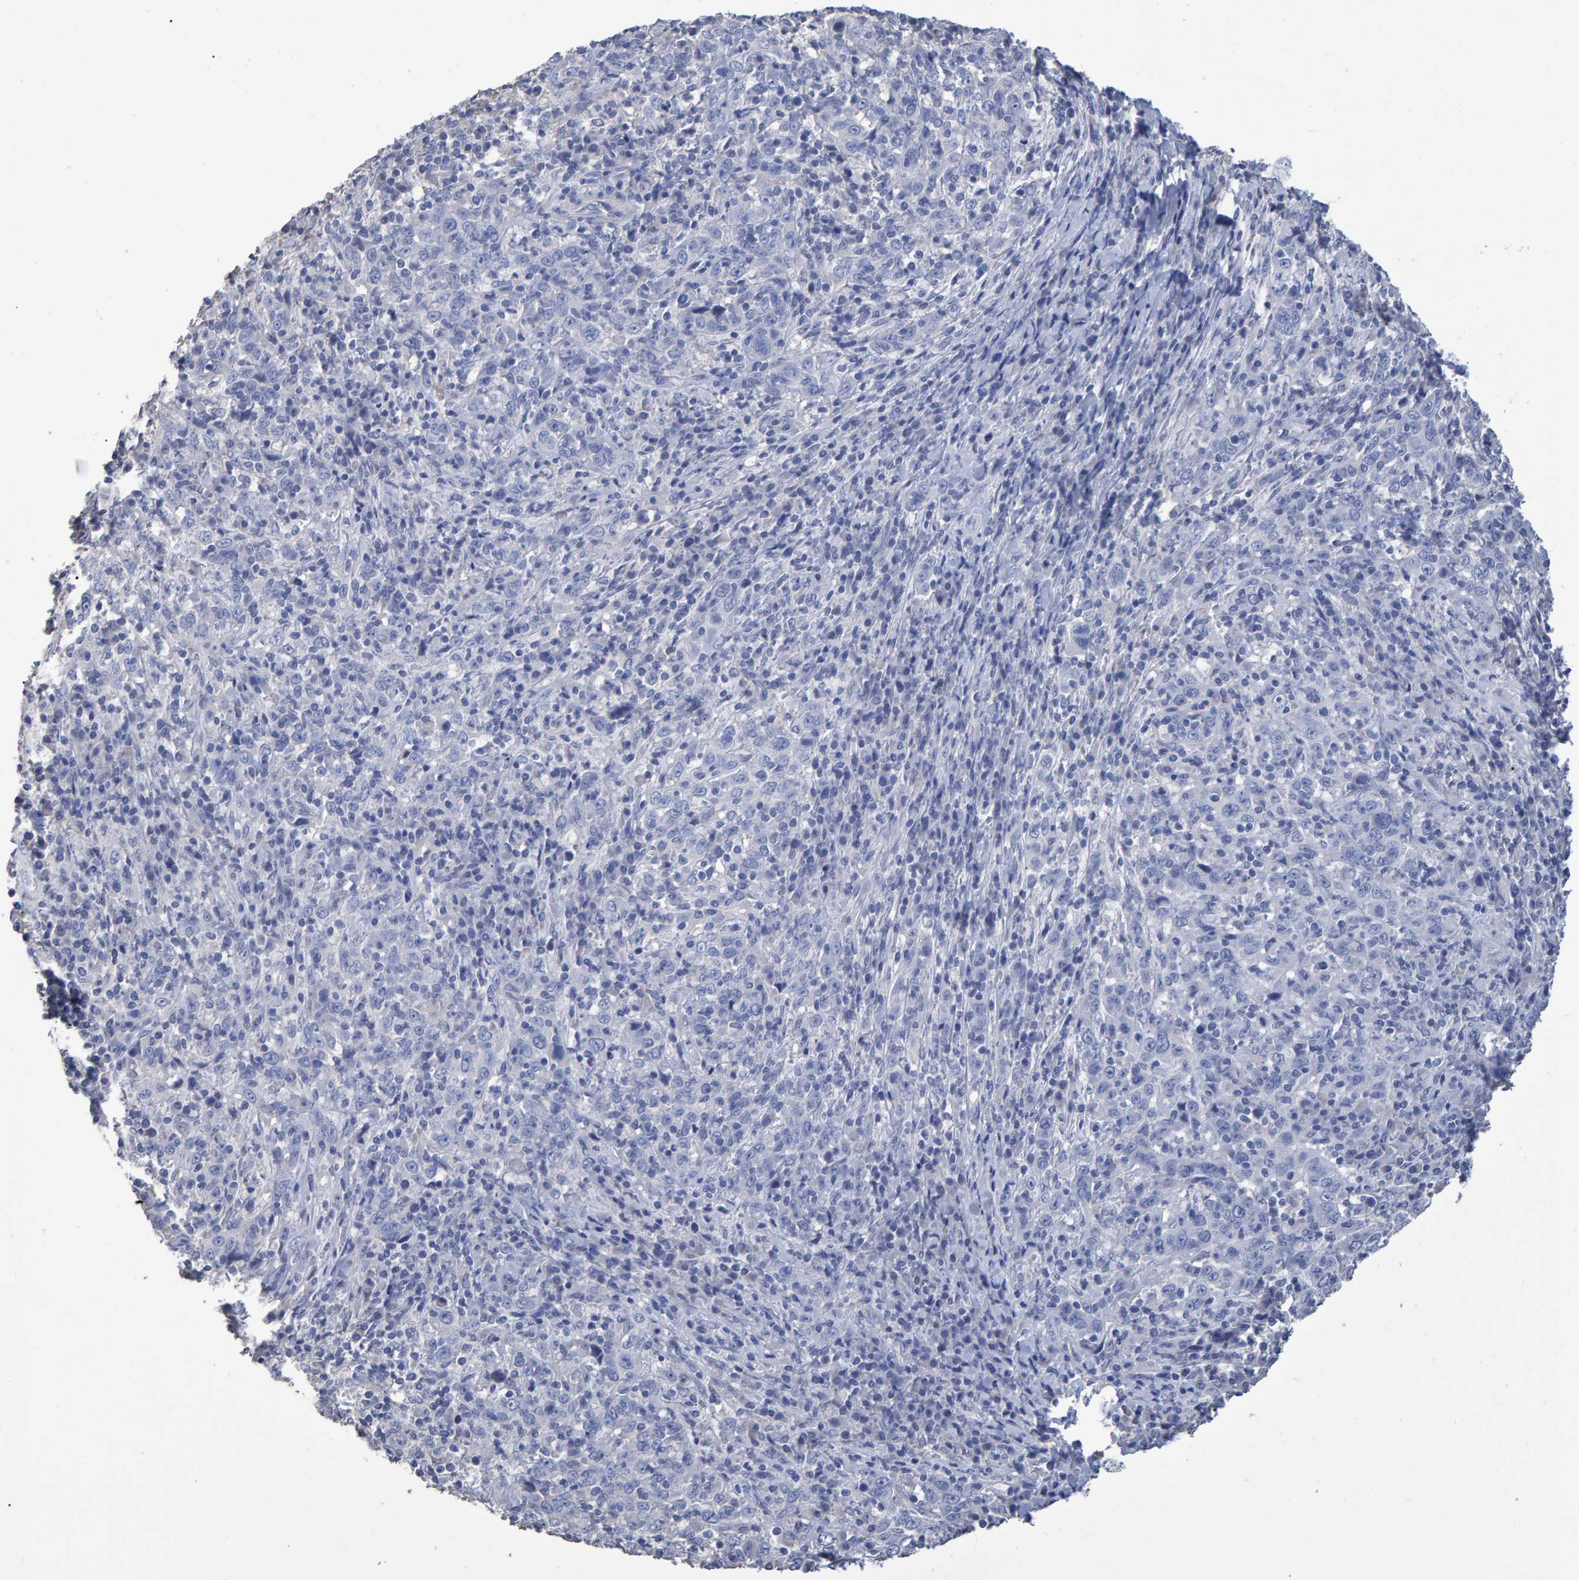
{"staining": {"intensity": "negative", "quantity": "none", "location": "none"}, "tissue": "cervical cancer", "cell_type": "Tumor cells", "image_type": "cancer", "snomed": [{"axis": "morphology", "description": "Squamous cell carcinoma, NOS"}, {"axis": "topography", "description": "Cervix"}], "caption": "This is an immunohistochemistry (IHC) photomicrograph of cervical cancer. There is no expression in tumor cells.", "gene": "HEMGN", "patient": {"sex": "female", "age": 46}}